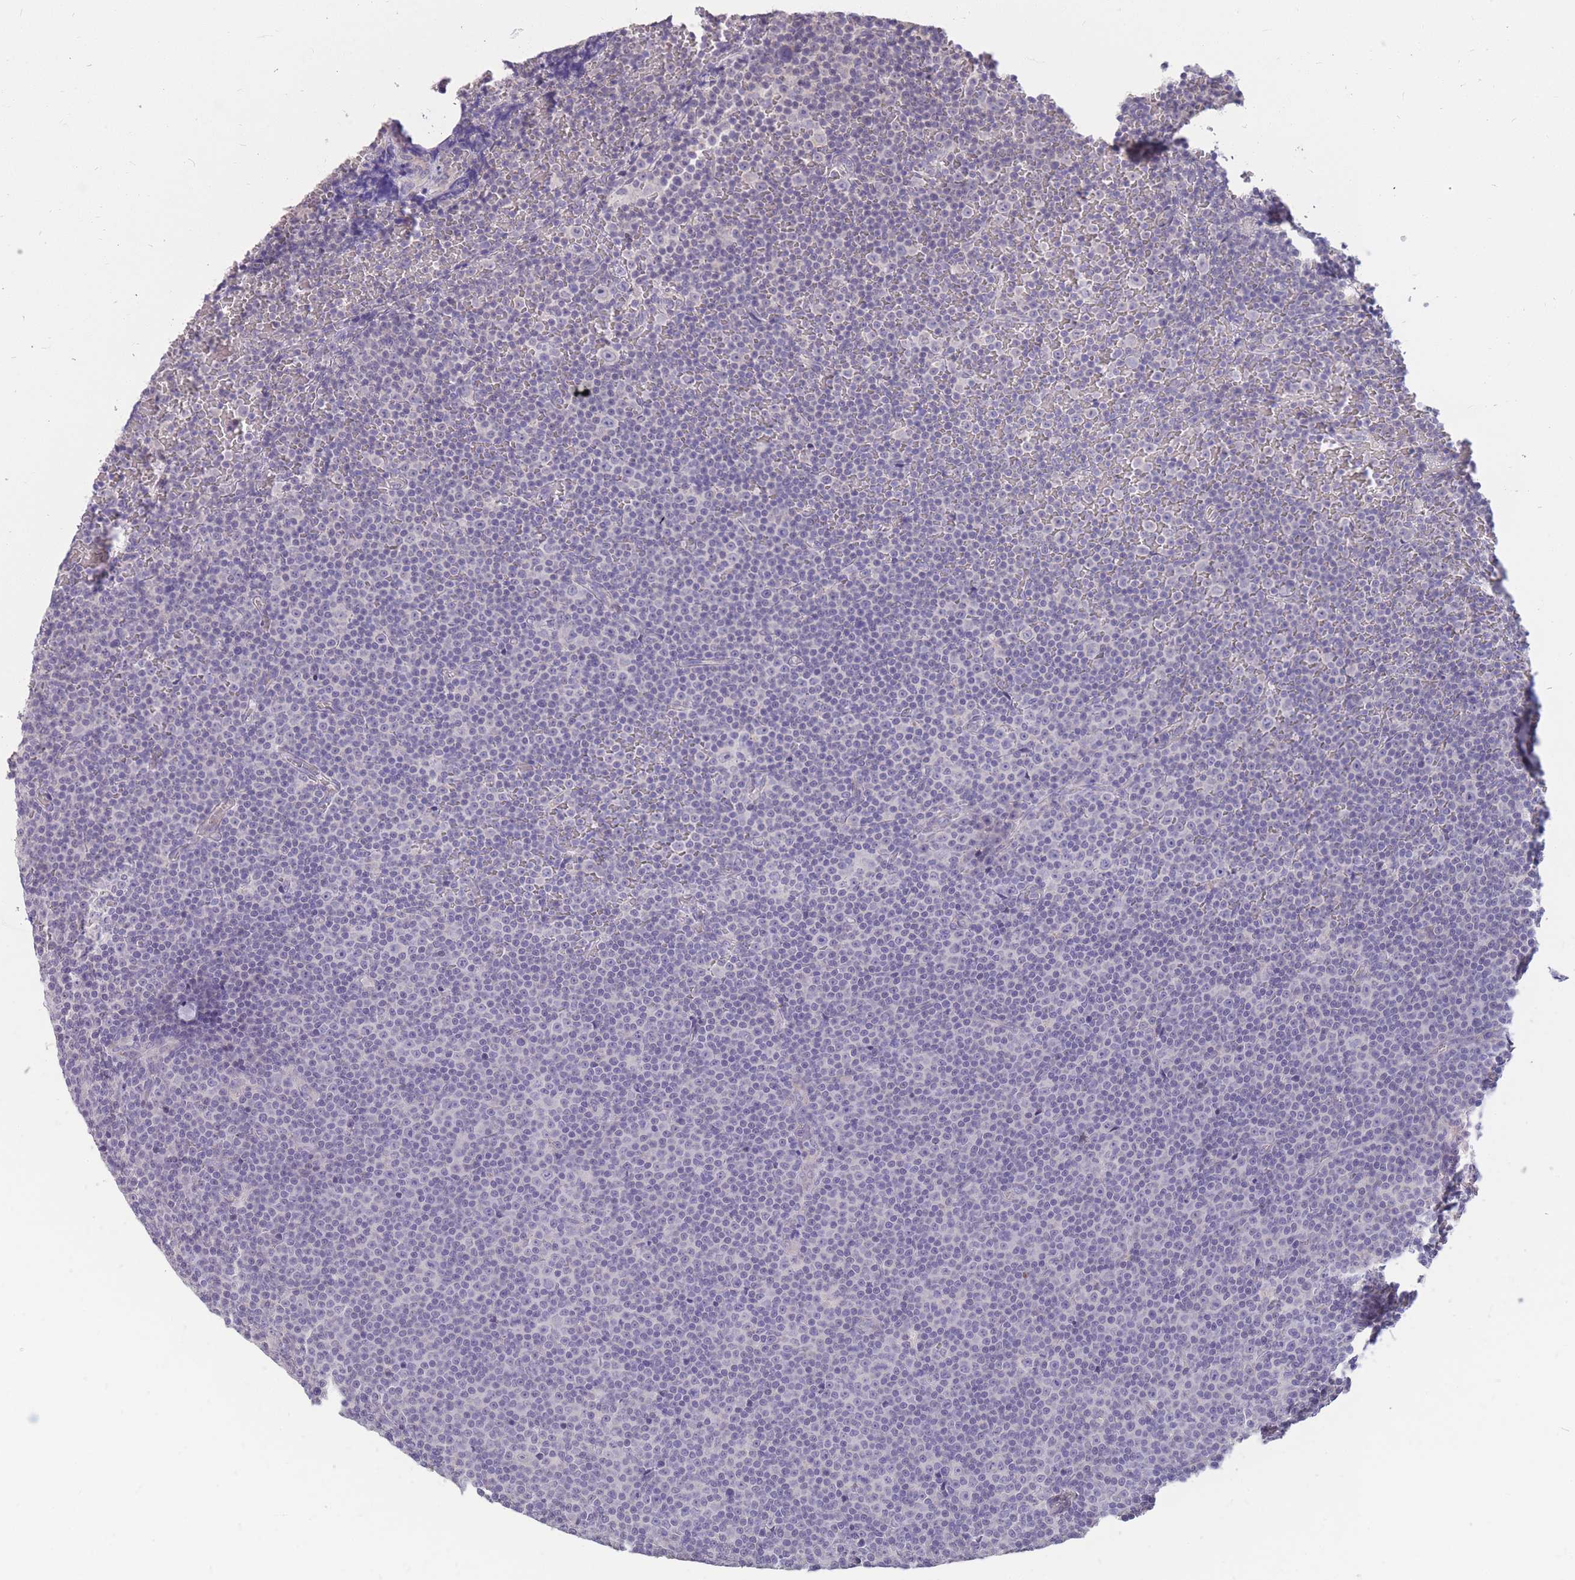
{"staining": {"intensity": "negative", "quantity": "none", "location": "none"}, "tissue": "lymphoma", "cell_type": "Tumor cells", "image_type": "cancer", "snomed": [{"axis": "morphology", "description": "Malignant lymphoma, non-Hodgkin's type, Low grade"}, {"axis": "topography", "description": "Lymph node"}], "caption": "Lymphoma was stained to show a protein in brown. There is no significant positivity in tumor cells. (Immunohistochemistry (ihc), brightfield microscopy, high magnification).", "gene": "RNF170", "patient": {"sex": "female", "age": 67}}